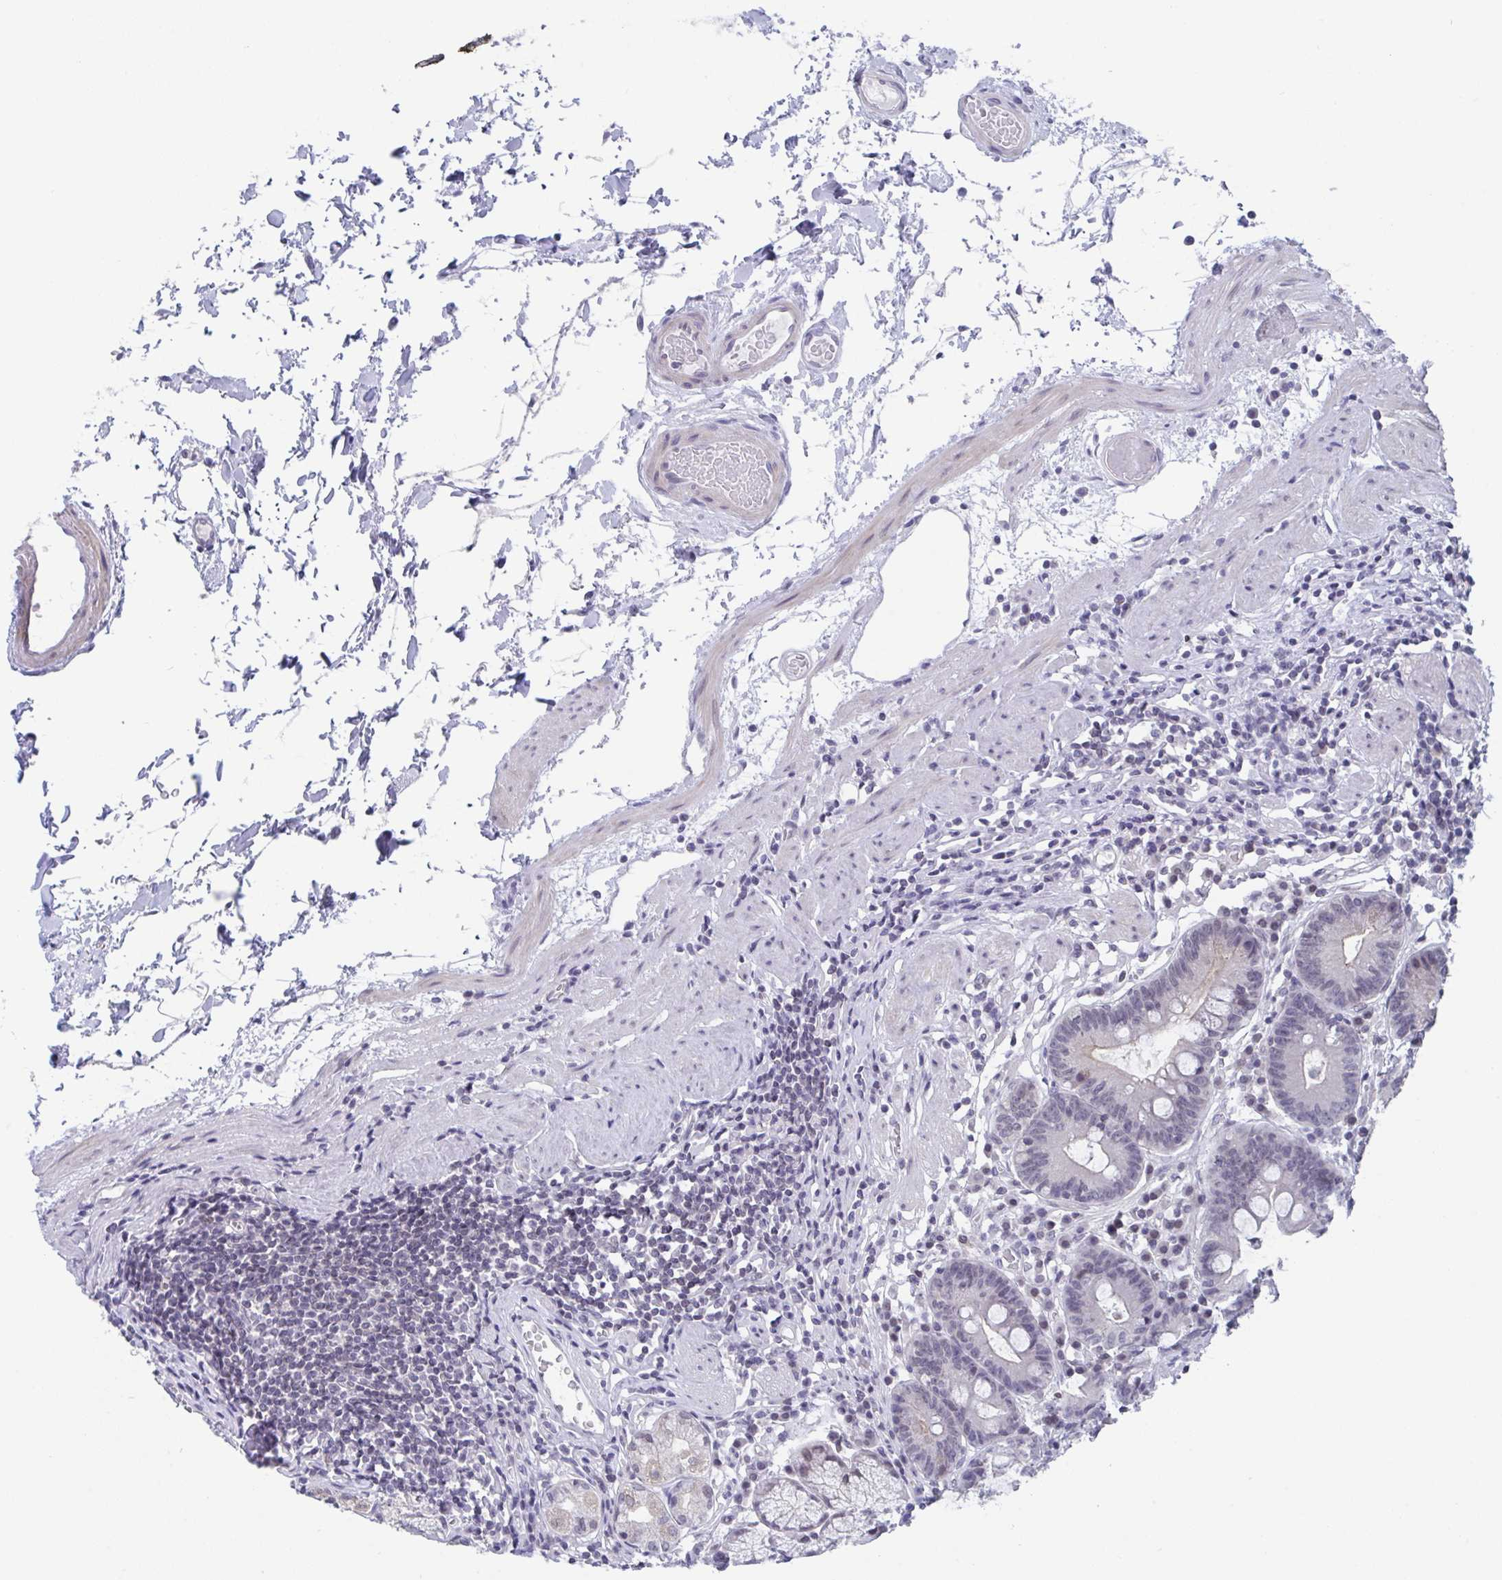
{"staining": {"intensity": "negative", "quantity": "none", "location": "none"}, "tissue": "stomach", "cell_type": "Glandular cells", "image_type": "normal", "snomed": [{"axis": "morphology", "description": "Normal tissue, NOS"}, {"axis": "topography", "description": "Stomach"}], "caption": "Immunohistochemistry (IHC) micrograph of normal stomach: stomach stained with DAB (3,3'-diaminobenzidine) displays no significant protein staining in glandular cells.", "gene": "BMAL2", "patient": {"sex": "male", "age": 55}}